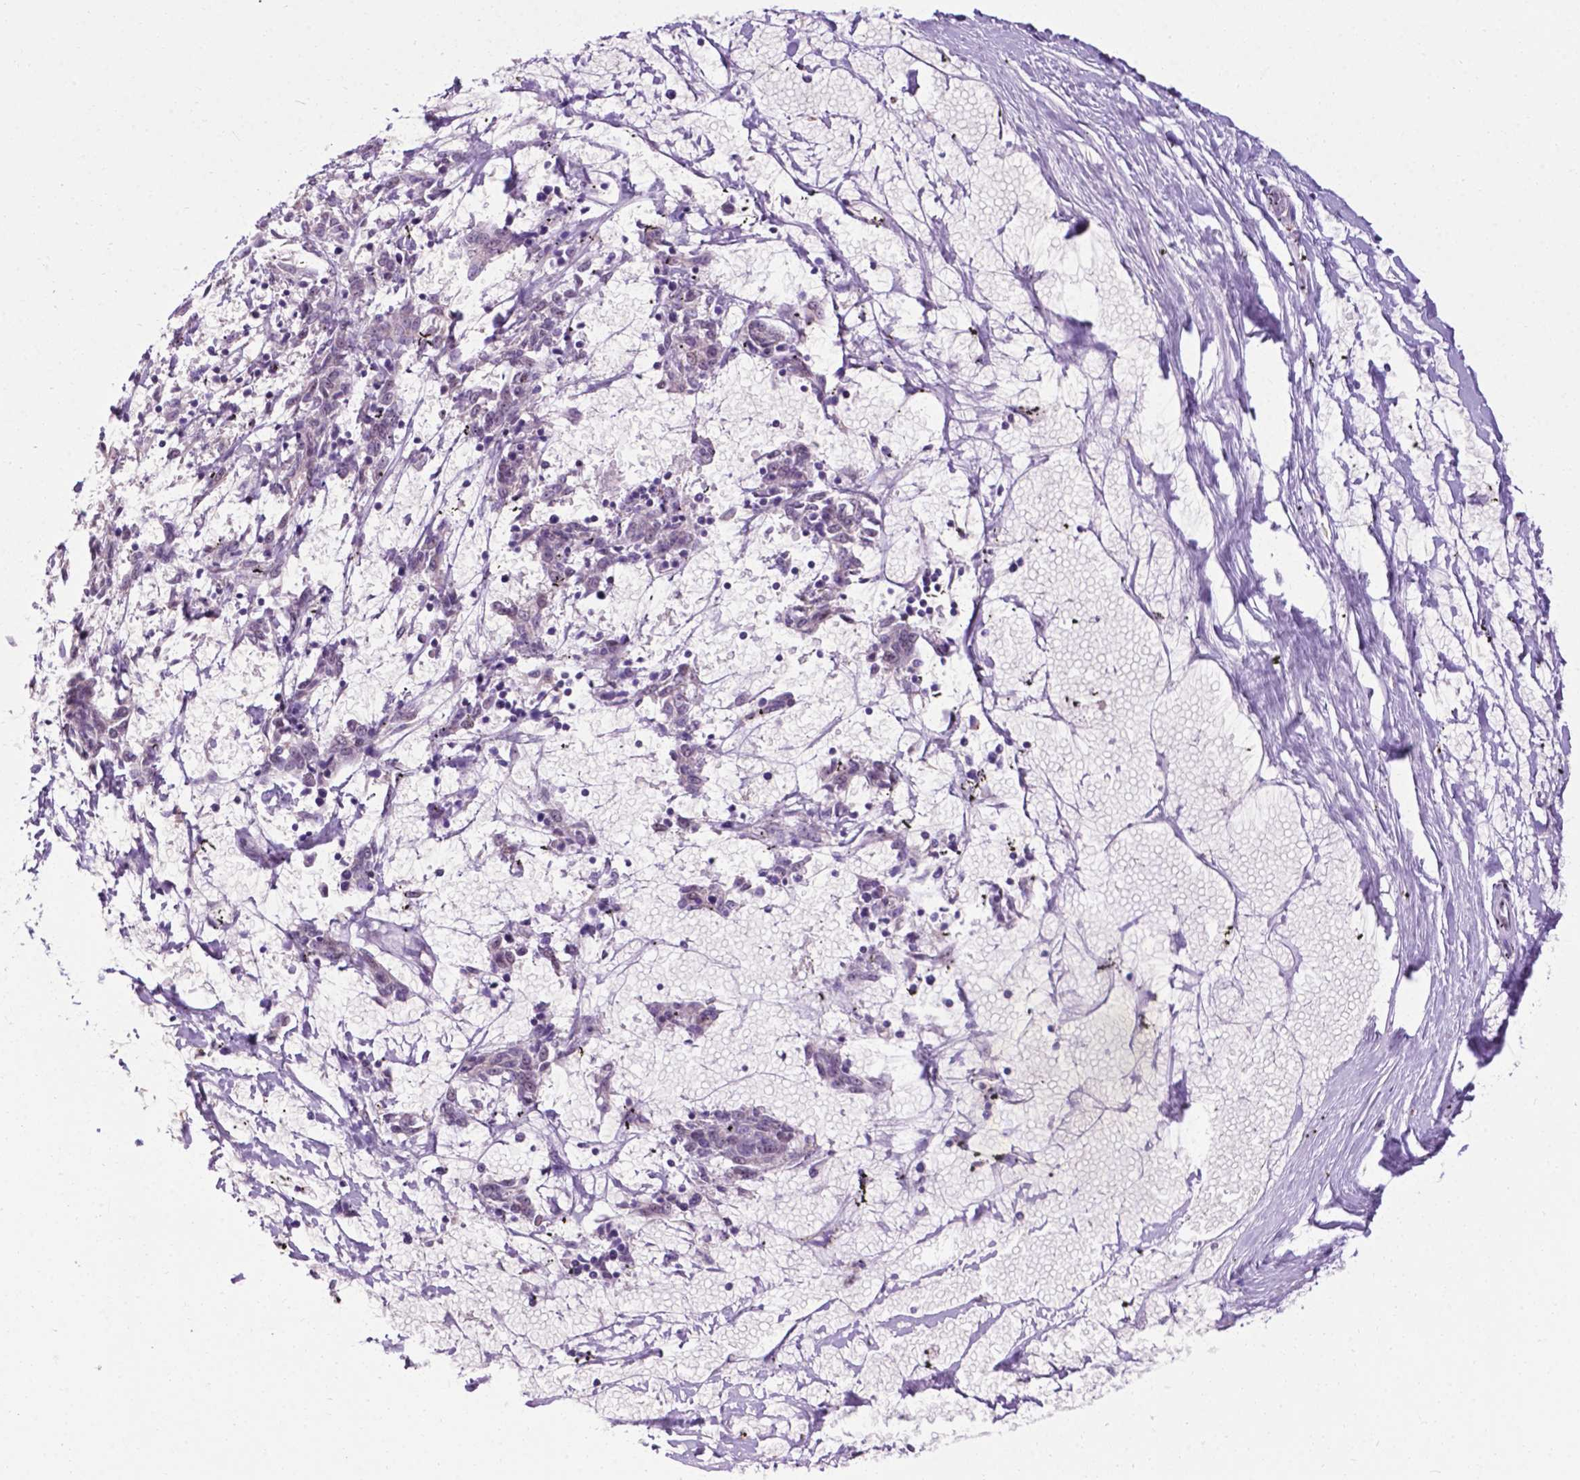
{"staining": {"intensity": "moderate", "quantity": "<25%", "location": "nuclear"}, "tissue": "melanoma", "cell_type": "Tumor cells", "image_type": "cancer", "snomed": [{"axis": "morphology", "description": "Malignant melanoma, NOS"}, {"axis": "topography", "description": "Skin"}], "caption": "The micrograph reveals immunohistochemical staining of malignant melanoma. There is moderate nuclear expression is appreciated in about <25% of tumor cells. (DAB IHC with brightfield microscopy, high magnification).", "gene": "SMAD3", "patient": {"sex": "female", "age": 72}}